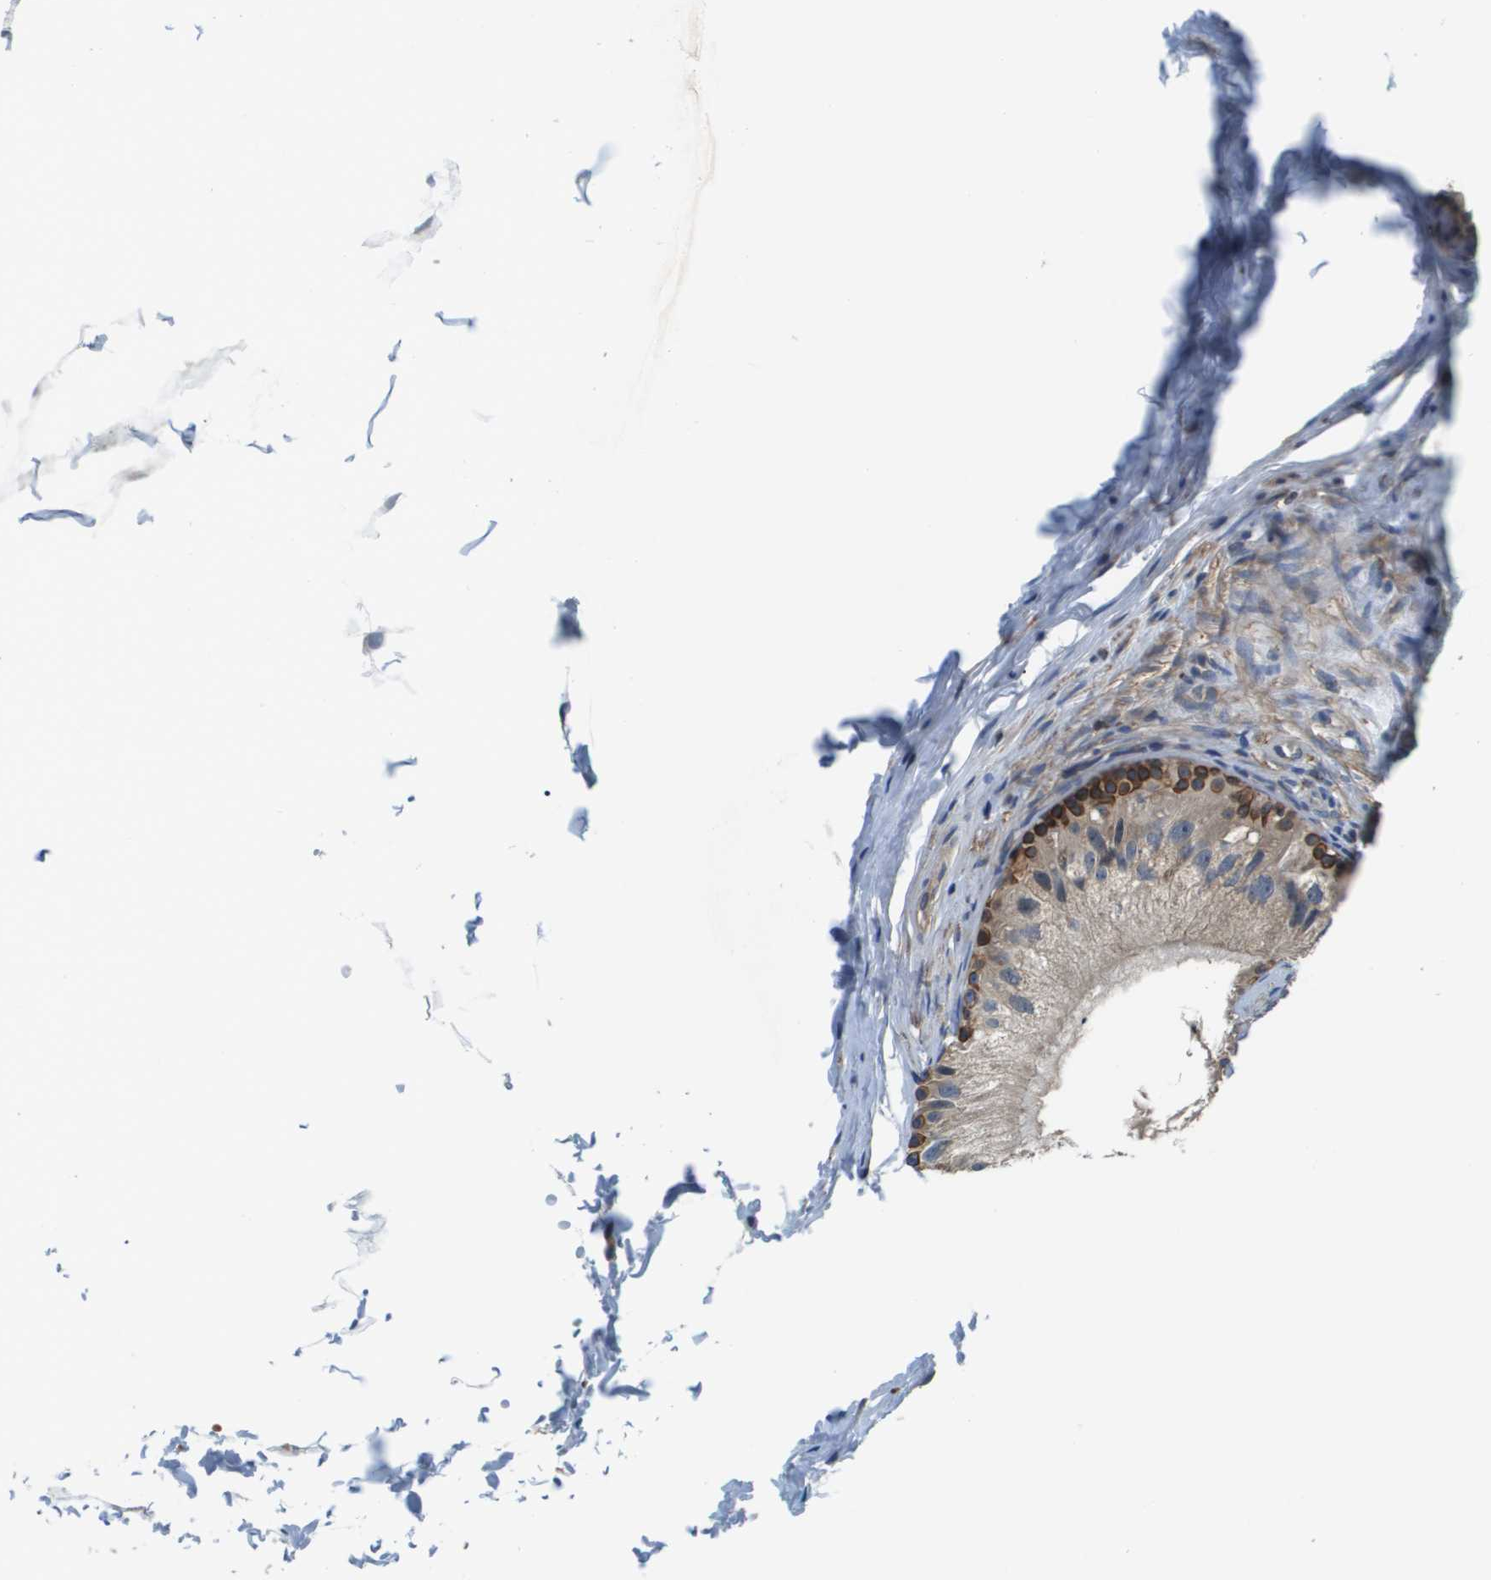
{"staining": {"intensity": "moderate", "quantity": ">75%", "location": "cytoplasmic/membranous"}, "tissue": "epididymis", "cell_type": "Glandular cells", "image_type": "normal", "snomed": [{"axis": "morphology", "description": "Normal tissue, NOS"}, {"axis": "topography", "description": "Epididymis"}], "caption": "Protein expression analysis of normal human epididymis reveals moderate cytoplasmic/membranous staining in about >75% of glandular cells. The staining was performed using DAB to visualize the protein expression in brown, while the nuclei were stained in blue with hematoxylin (Magnification: 20x).", "gene": "CNPY3", "patient": {"sex": "male", "age": 56}}